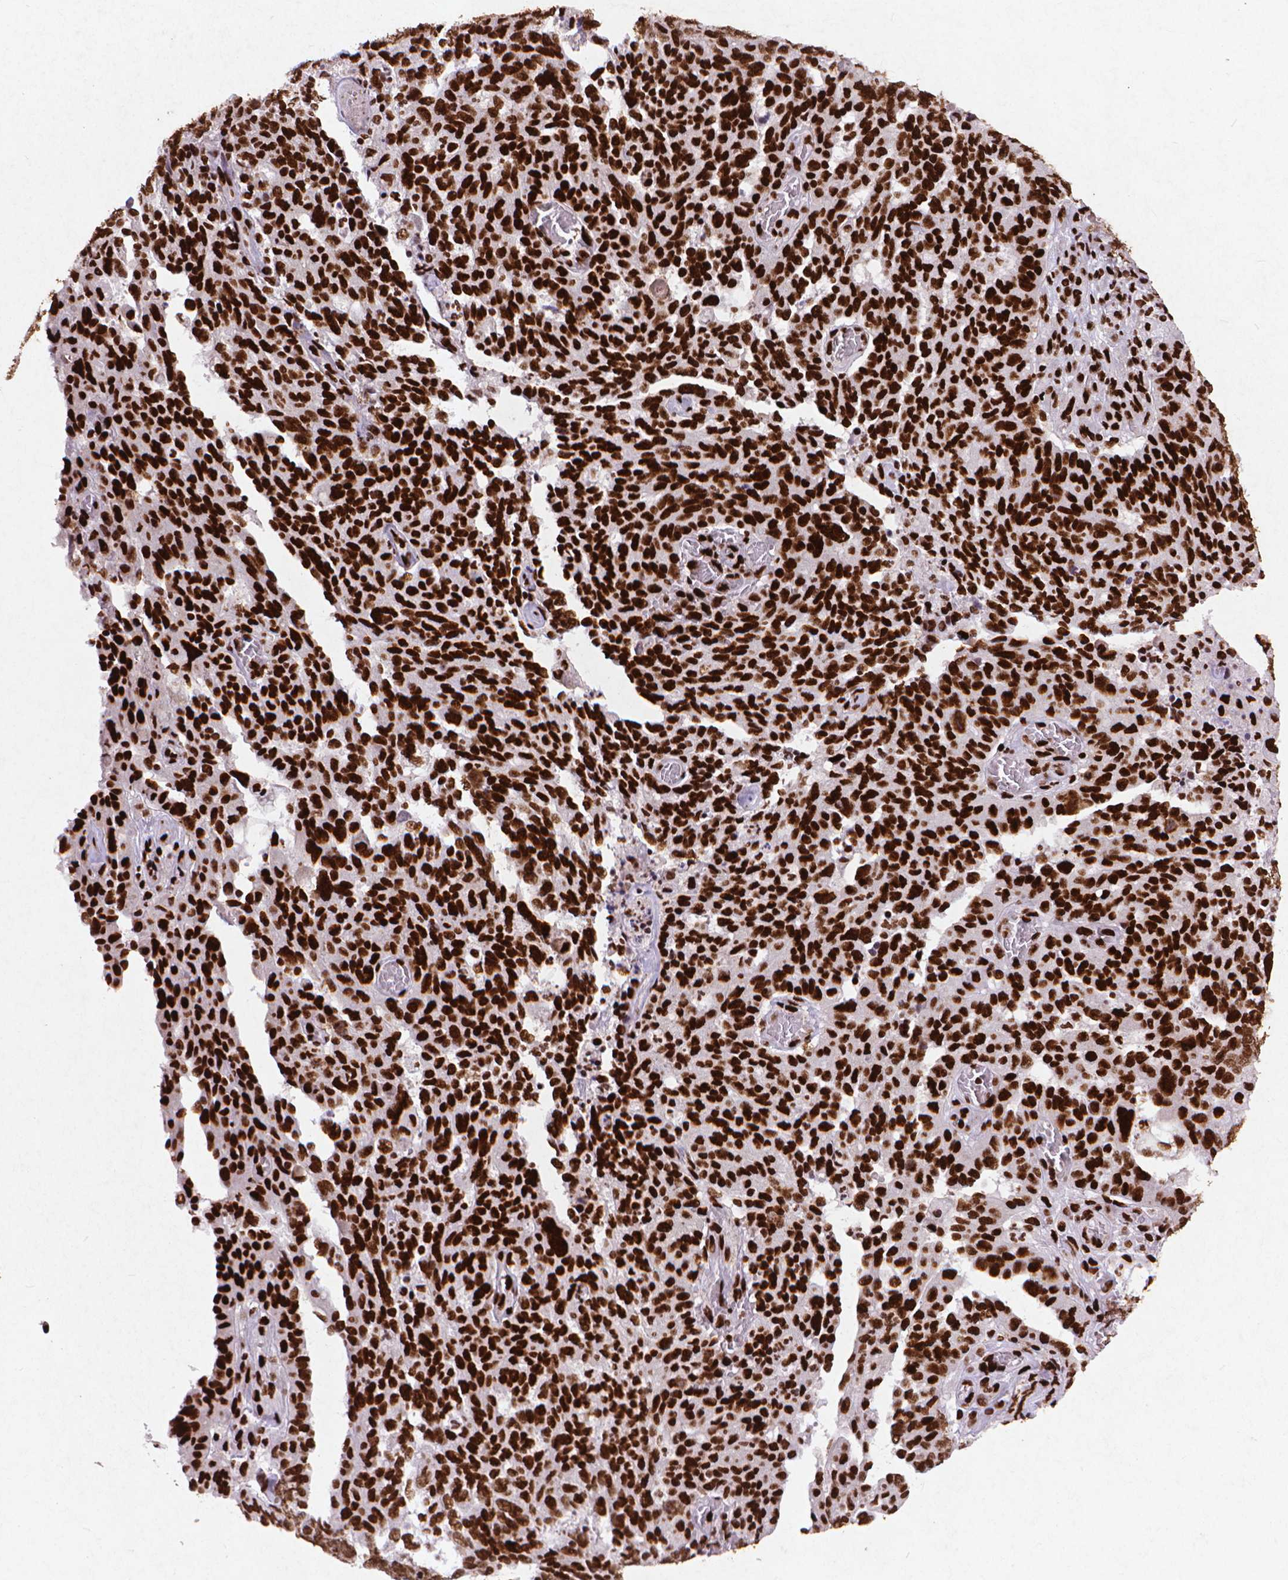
{"staining": {"intensity": "strong", "quantity": ">75%", "location": "nuclear"}, "tissue": "ovarian cancer", "cell_type": "Tumor cells", "image_type": "cancer", "snomed": [{"axis": "morphology", "description": "Cystadenocarcinoma, serous, NOS"}, {"axis": "topography", "description": "Ovary"}], "caption": "Protein staining demonstrates strong nuclear expression in approximately >75% of tumor cells in ovarian cancer (serous cystadenocarcinoma).", "gene": "CITED2", "patient": {"sex": "female", "age": 67}}